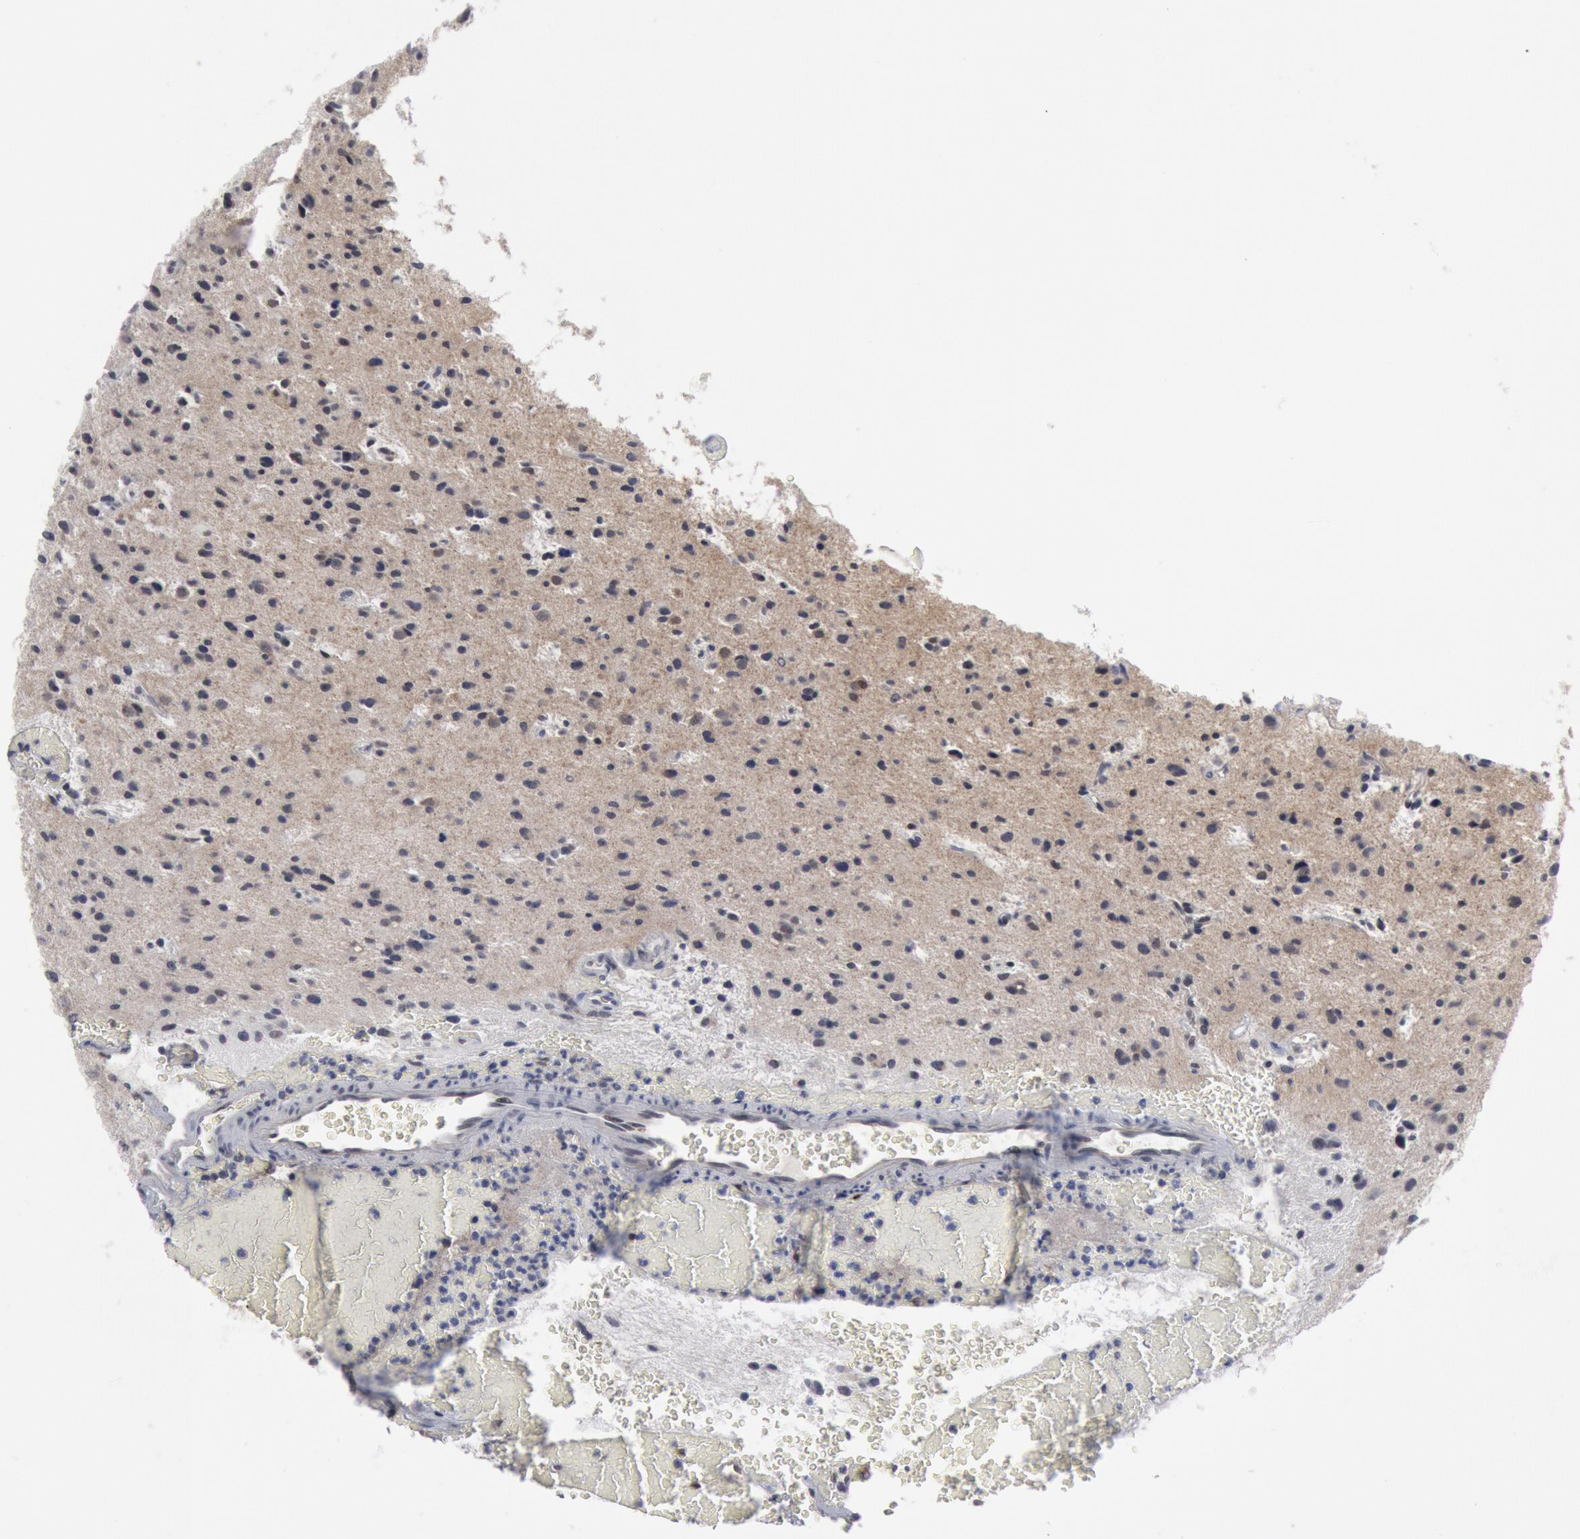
{"staining": {"intensity": "negative", "quantity": "none", "location": "none"}, "tissue": "glioma", "cell_type": "Tumor cells", "image_type": "cancer", "snomed": [{"axis": "morphology", "description": "Glioma, malignant, Low grade"}, {"axis": "topography", "description": "Brain"}], "caption": "This is a photomicrograph of immunohistochemistry staining of glioma, which shows no positivity in tumor cells.", "gene": "FOXO1", "patient": {"sex": "female", "age": 46}}